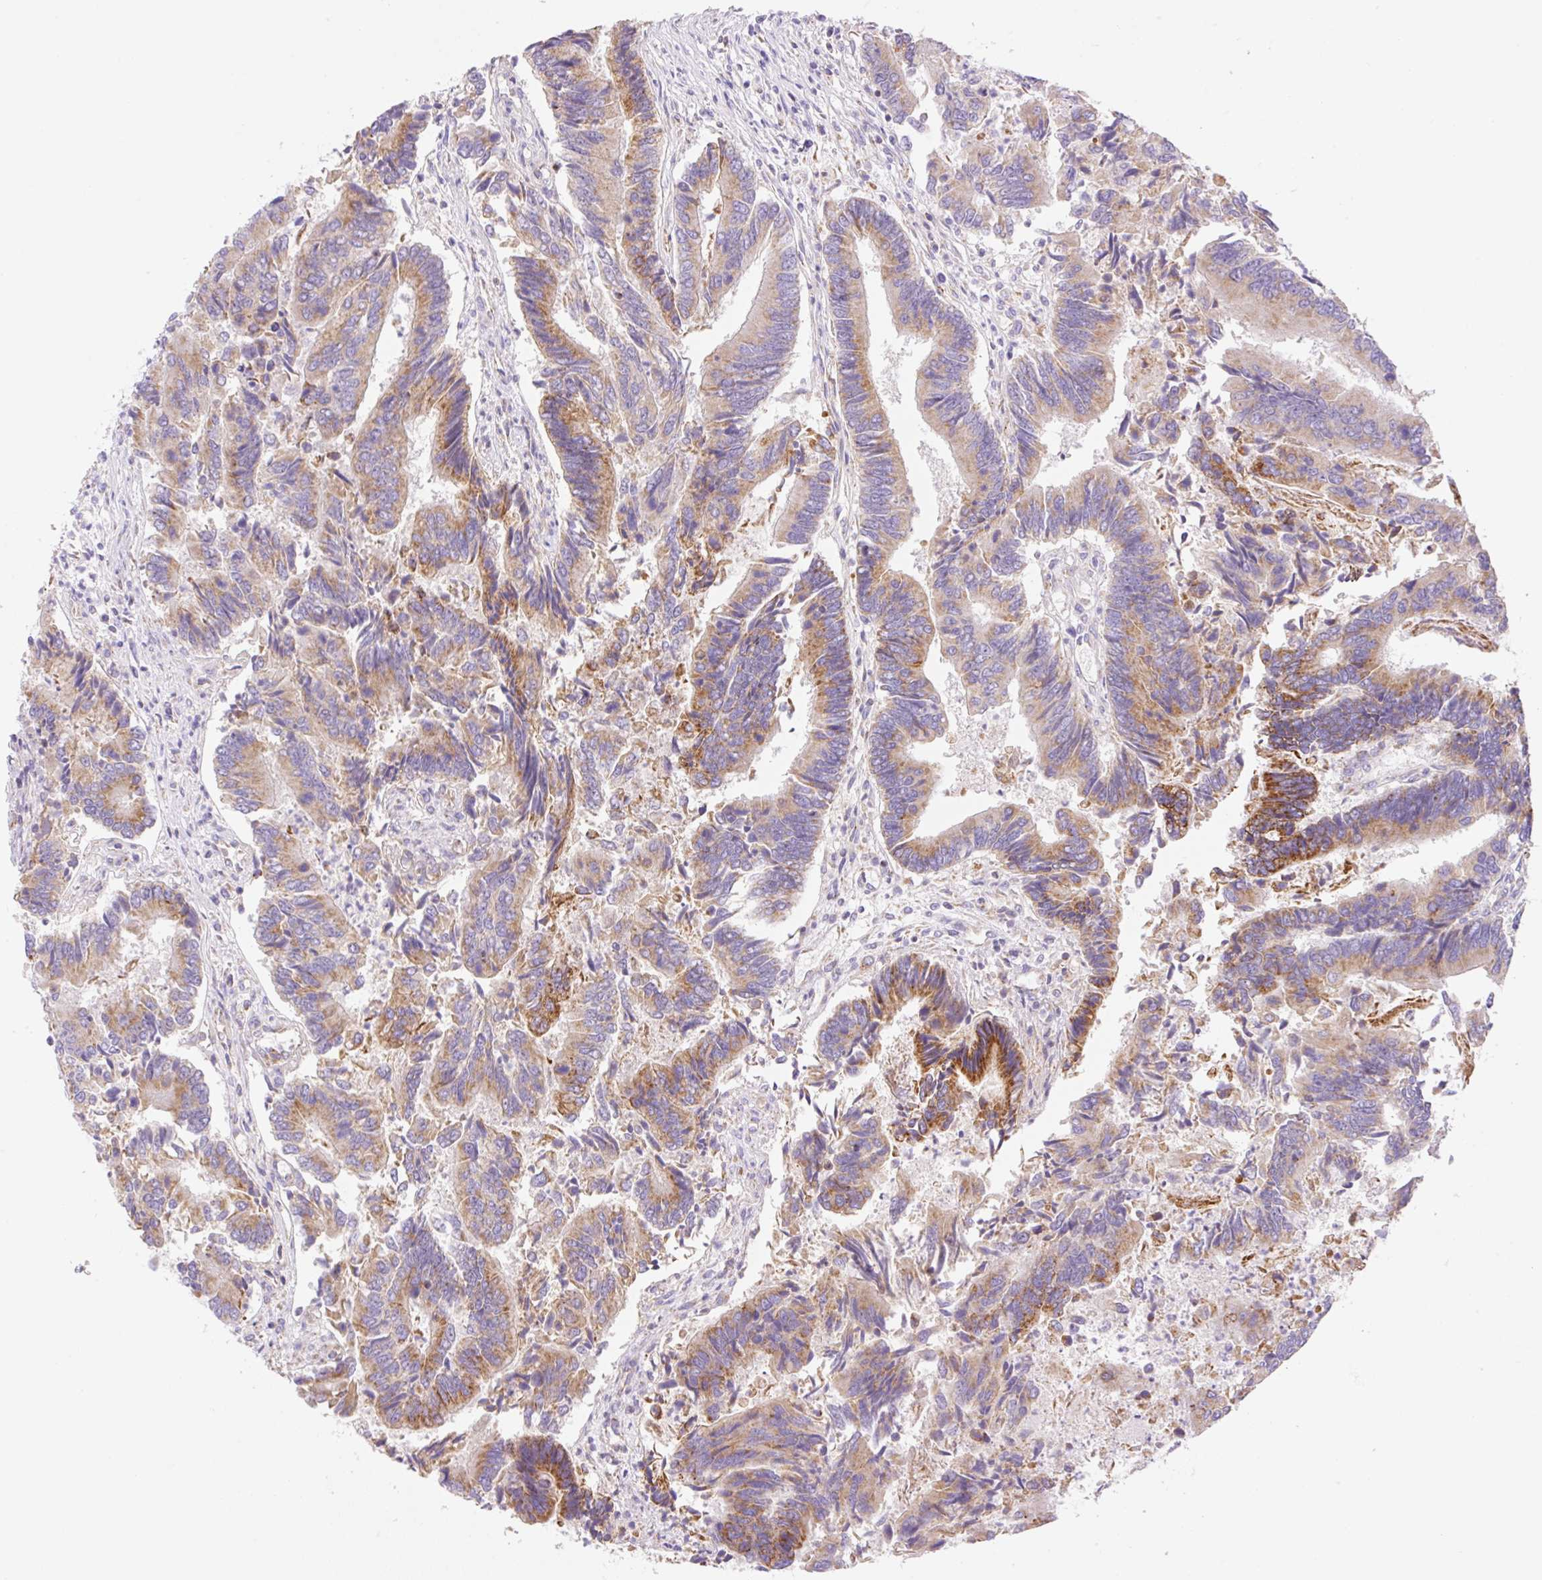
{"staining": {"intensity": "moderate", "quantity": ">75%", "location": "cytoplasmic/membranous"}, "tissue": "colorectal cancer", "cell_type": "Tumor cells", "image_type": "cancer", "snomed": [{"axis": "morphology", "description": "Adenocarcinoma, NOS"}, {"axis": "topography", "description": "Colon"}], "caption": "Colorectal cancer (adenocarcinoma) stained for a protein (brown) reveals moderate cytoplasmic/membranous positive staining in approximately >75% of tumor cells.", "gene": "ETNK2", "patient": {"sex": "female", "age": 67}}